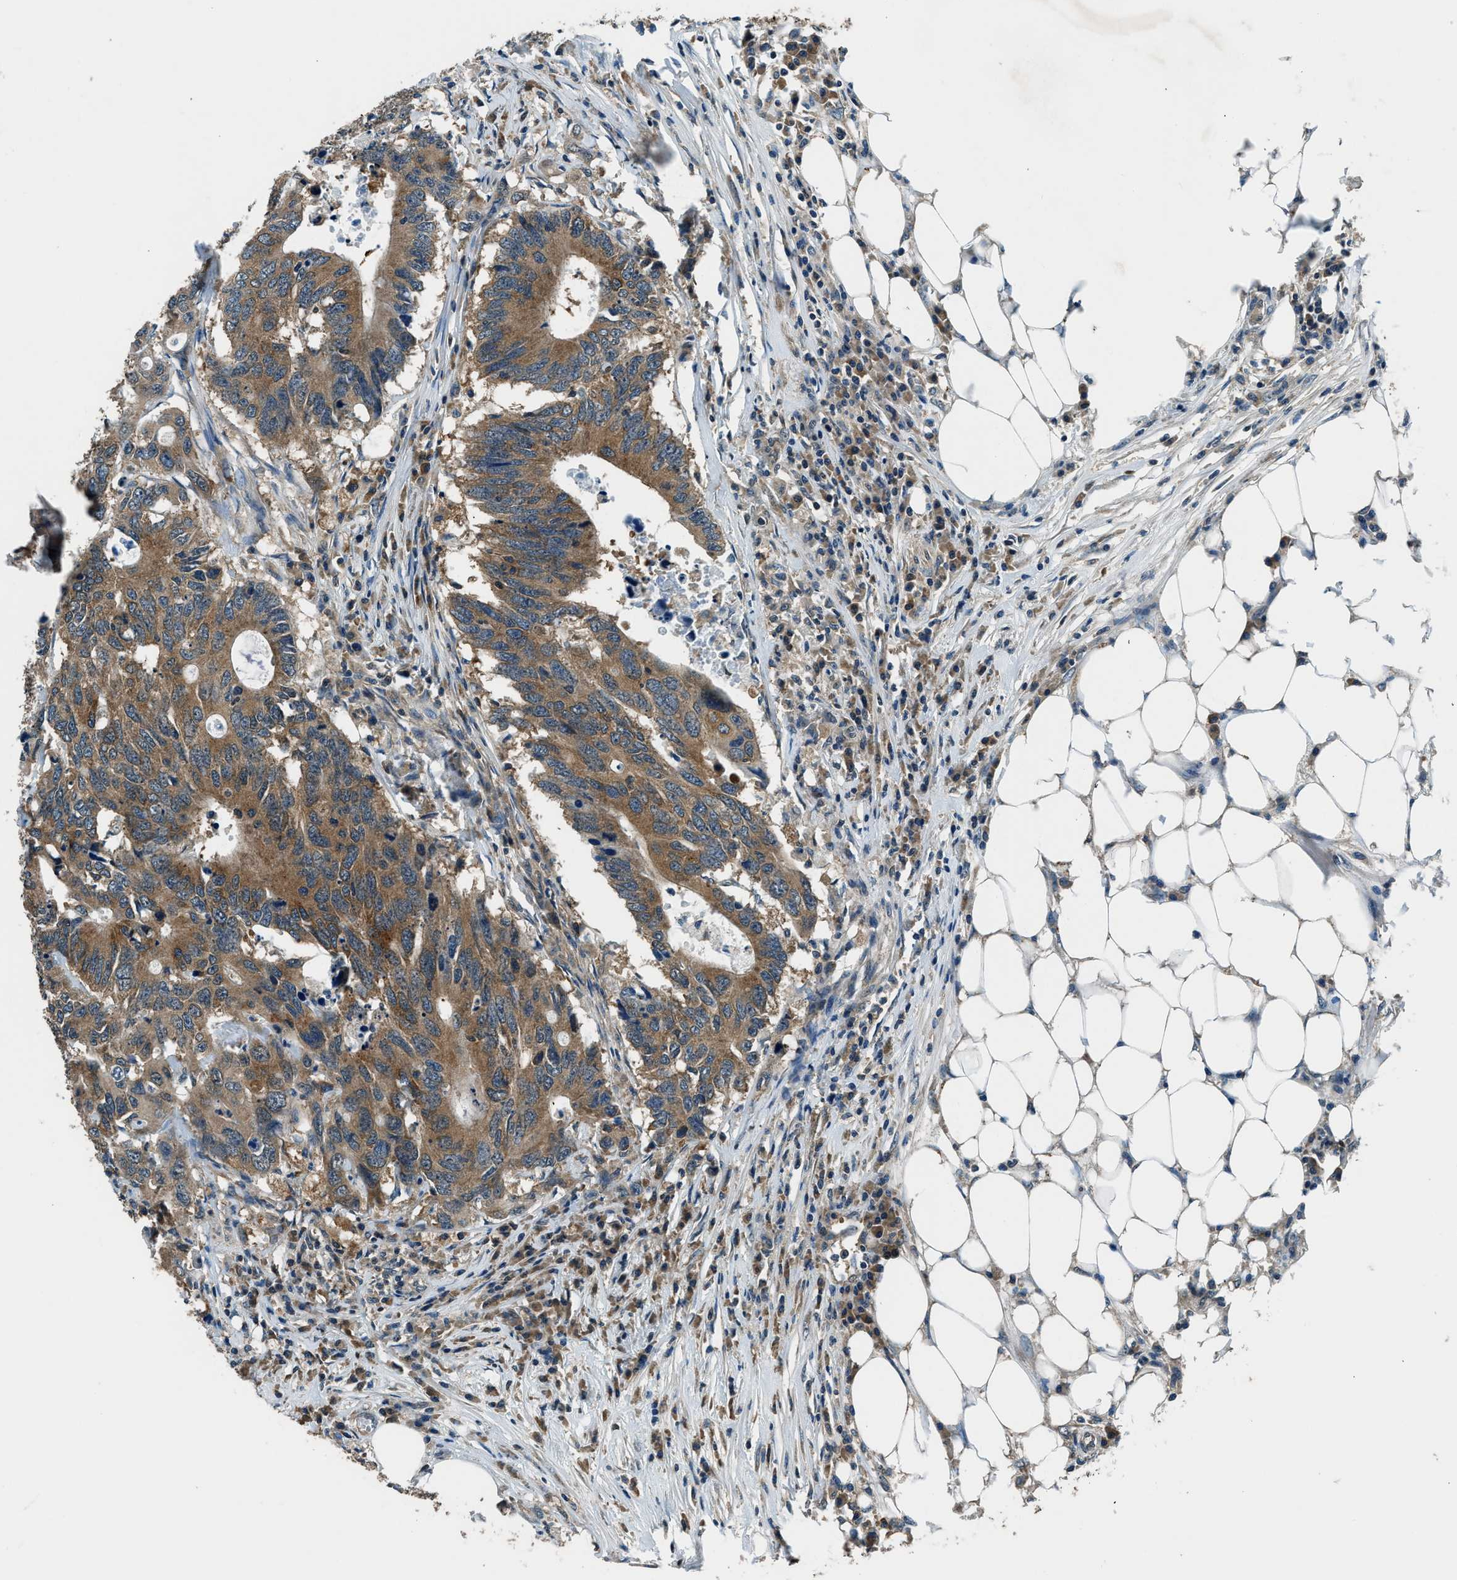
{"staining": {"intensity": "moderate", "quantity": ">75%", "location": "cytoplasmic/membranous"}, "tissue": "colorectal cancer", "cell_type": "Tumor cells", "image_type": "cancer", "snomed": [{"axis": "morphology", "description": "Adenocarcinoma, NOS"}, {"axis": "topography", "description": "Colon"}], "caption": "Colorectal cancer tissue reveals moderate cytoplasmic/membranous positivity in approximately >75% of tumor cells (Brightfield microscopy of DAB IHC at high magnification).", "gene": "ARFGAP2", "patient": {"sex": "male", "age": 71}}